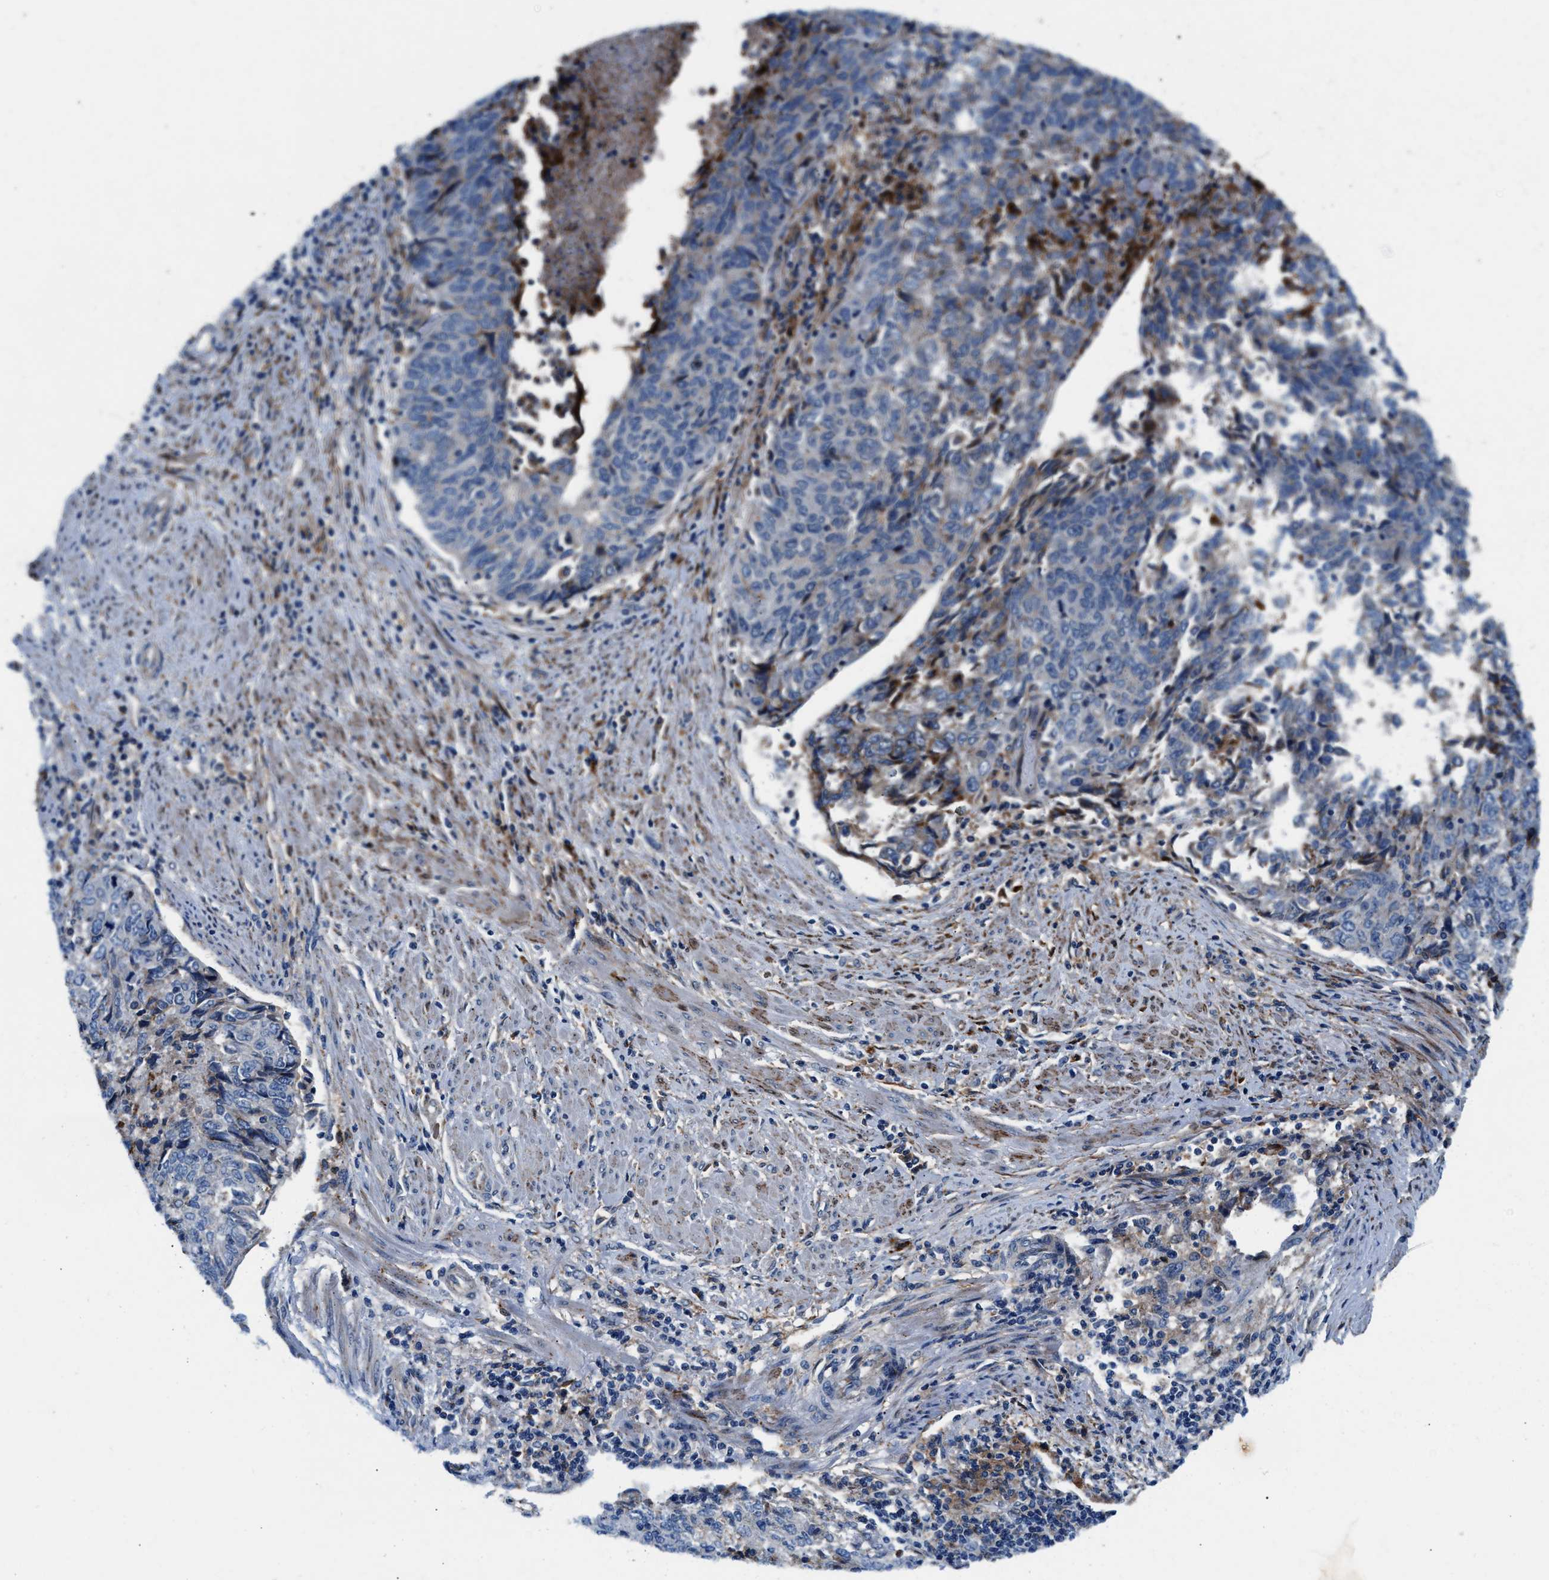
{"staining": {"intensity": "weak", "quantity": "<25%", "location": "cytoplasmic/membranous"}, "tissue": "endometrial cancer", "cell_type": "Tumor cells", "image_type": "cancer", "snomed": [{"axis": "morphology", "description": "Adenocarcinoma, NOS"}, {"axis": "topography", "description": "Endometrium"}], "caption": "This is an immunohistochemistry (IHC) photomicrograph of endometrial cancer. There is no expression in tumor cells.", "gene": "SLFN11", "patient": {"sex": "female", "age": 80}}